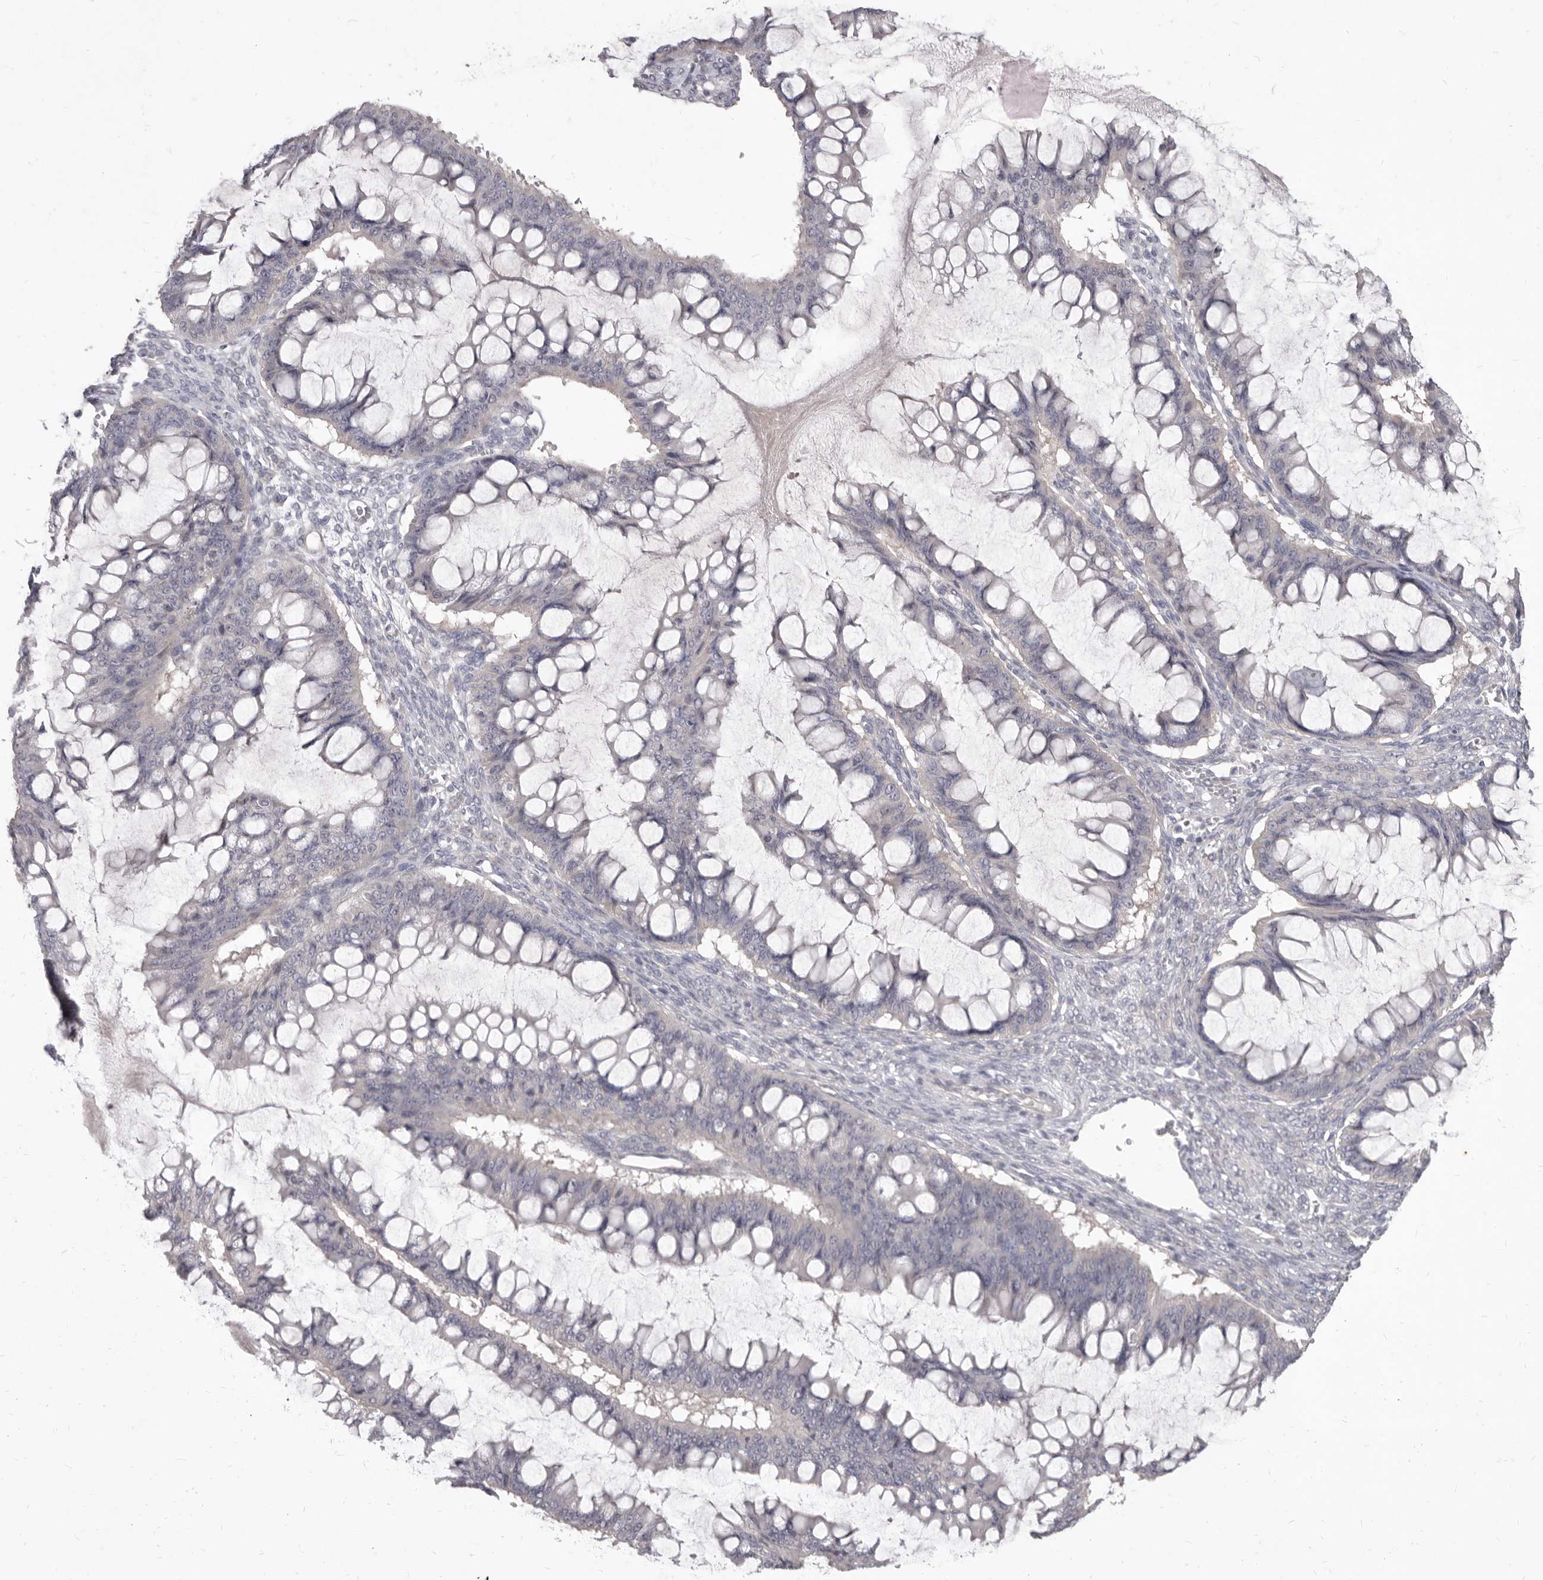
{"staining": {"intensity": "negative", "quantity": "none", "location": "none"}, "tissue": "ovarian cancer", "cell_type": "Tumor cells", "image_type": "cancer", "snomed": [{"axis": "morphology", "description": "Cystadenocarcinoma, mucinous, NOS"}, {"axis": "topography", "description": "Ovary"}], "caption": "Photomicrograph shows no protein positivity in tumor cells of ovarian mucinous cystadenocarcinoma tissue.", "gene": "GSK3B", "patient": {"sex": "female", "age": 73}}